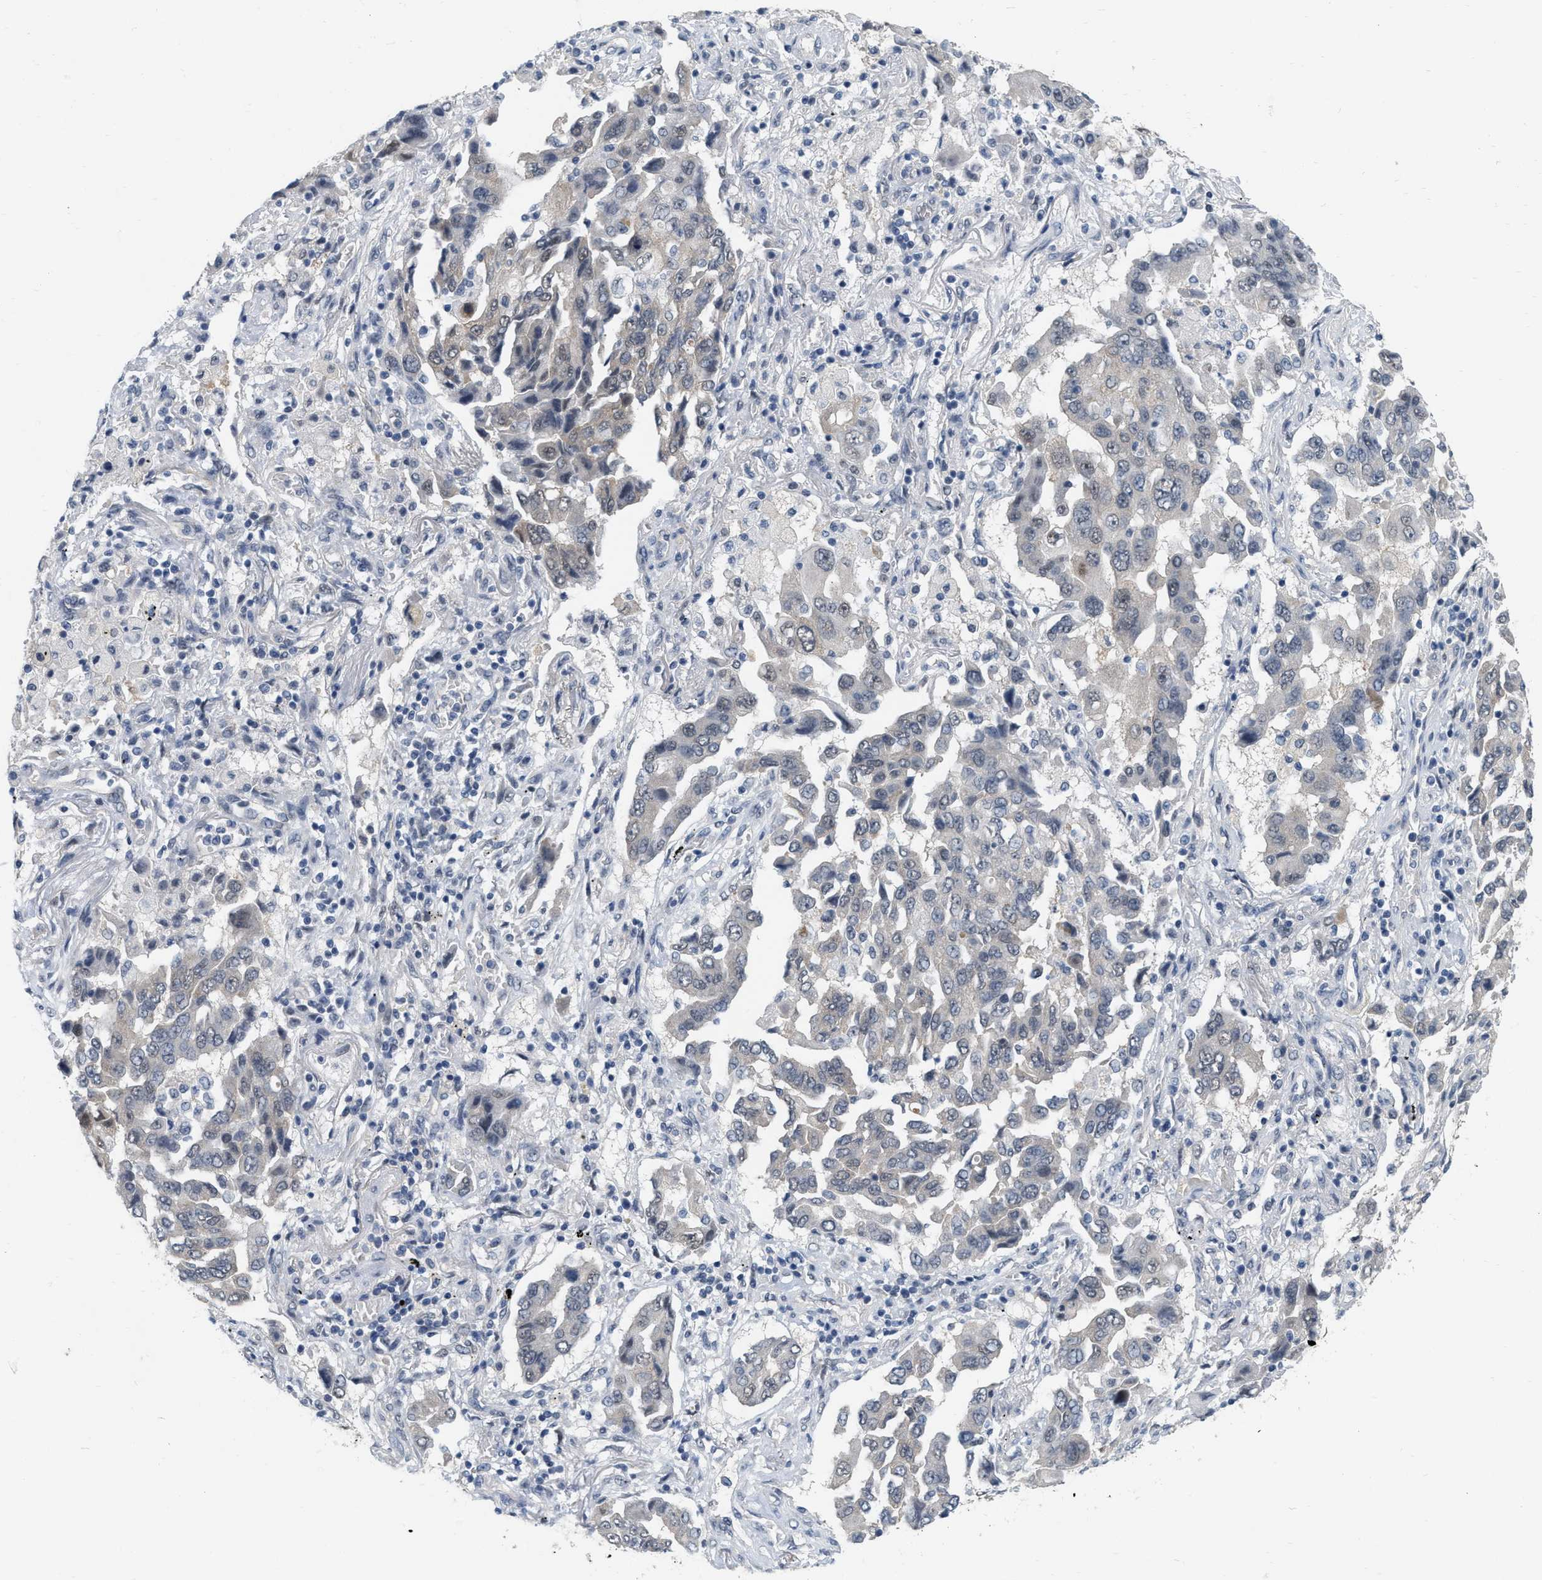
{"staining": {"intensity": "negative", "quantity": "none", "location": "none"}, "tissue": "lung cancer", "cell_type": "Tumor cells", "image_type": "cancer", "snomed": [{"axis": "morphology", "description": "Adenocarcinoma, NOS"}, {"axis": "topography", "description": "Lung"}], "caption": "This is an immunohistochemistry photomicrograph of lung cancer. There is no positivity in tumor cells.", "gene": "RUVBL1", "patient": {"sex": "female", "age": 65}}